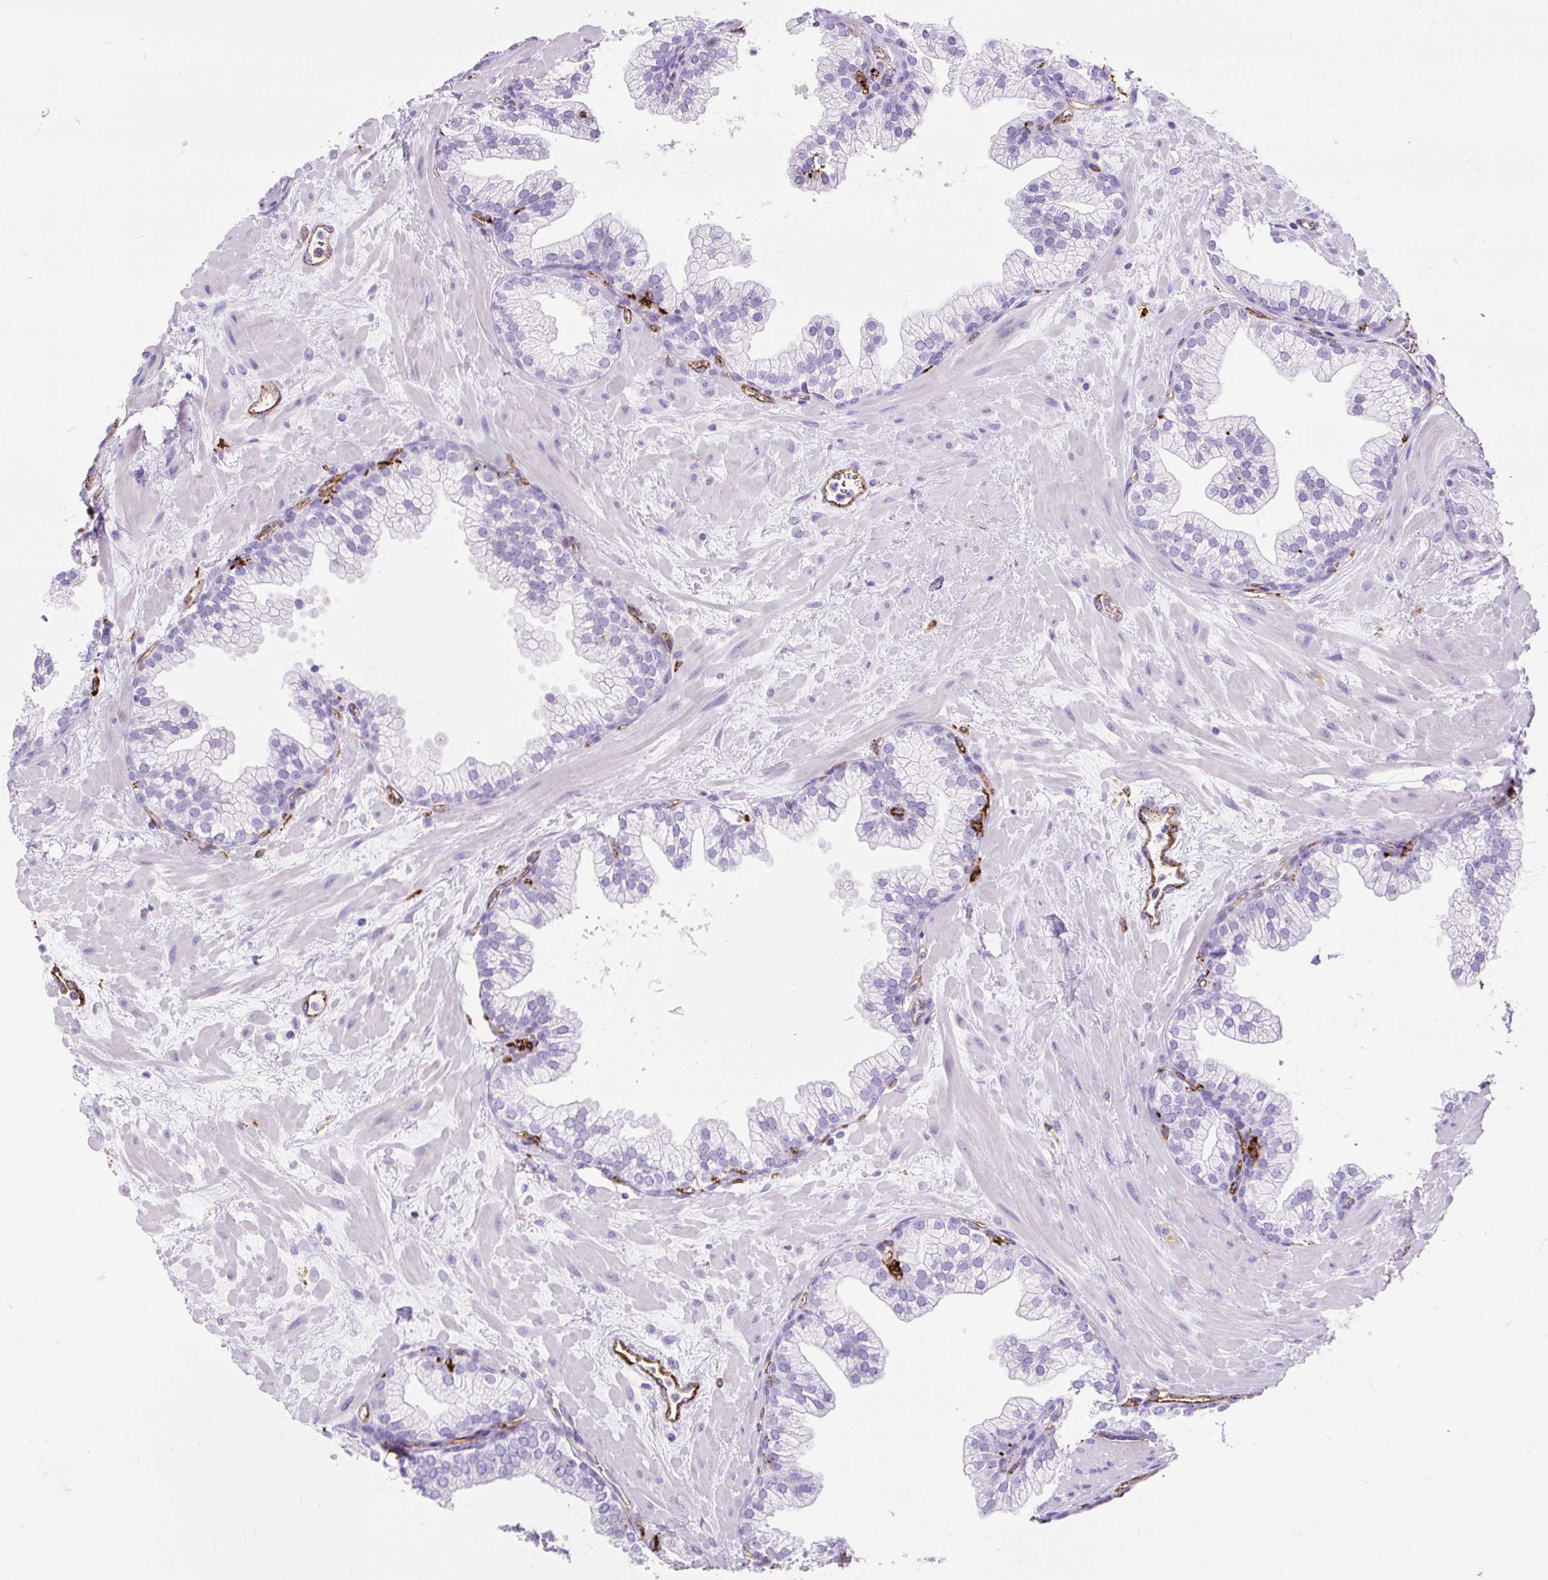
{"staining": {"intensity": "negative", "quantity": "none", "location": "none"}, "tissue": "prostate", "cell_type": "Glandular cells", "image_type": "normal", "snomed": [{"axis": "morphology", "description": "Normal tissue, NOS"}, {"axis": "topography", "description": "Prostate"}, {"axis": "topography", "description": "Peripheral nerve tissue"}], "caption": "DAB immunohistochemical staining of normal prostate reveals no significant staining in glandular cells. (DAB immunohistochemistry (IHC), high magnification).", "gene": "HLA", "patient": {"sex": "male", "age": 61}}